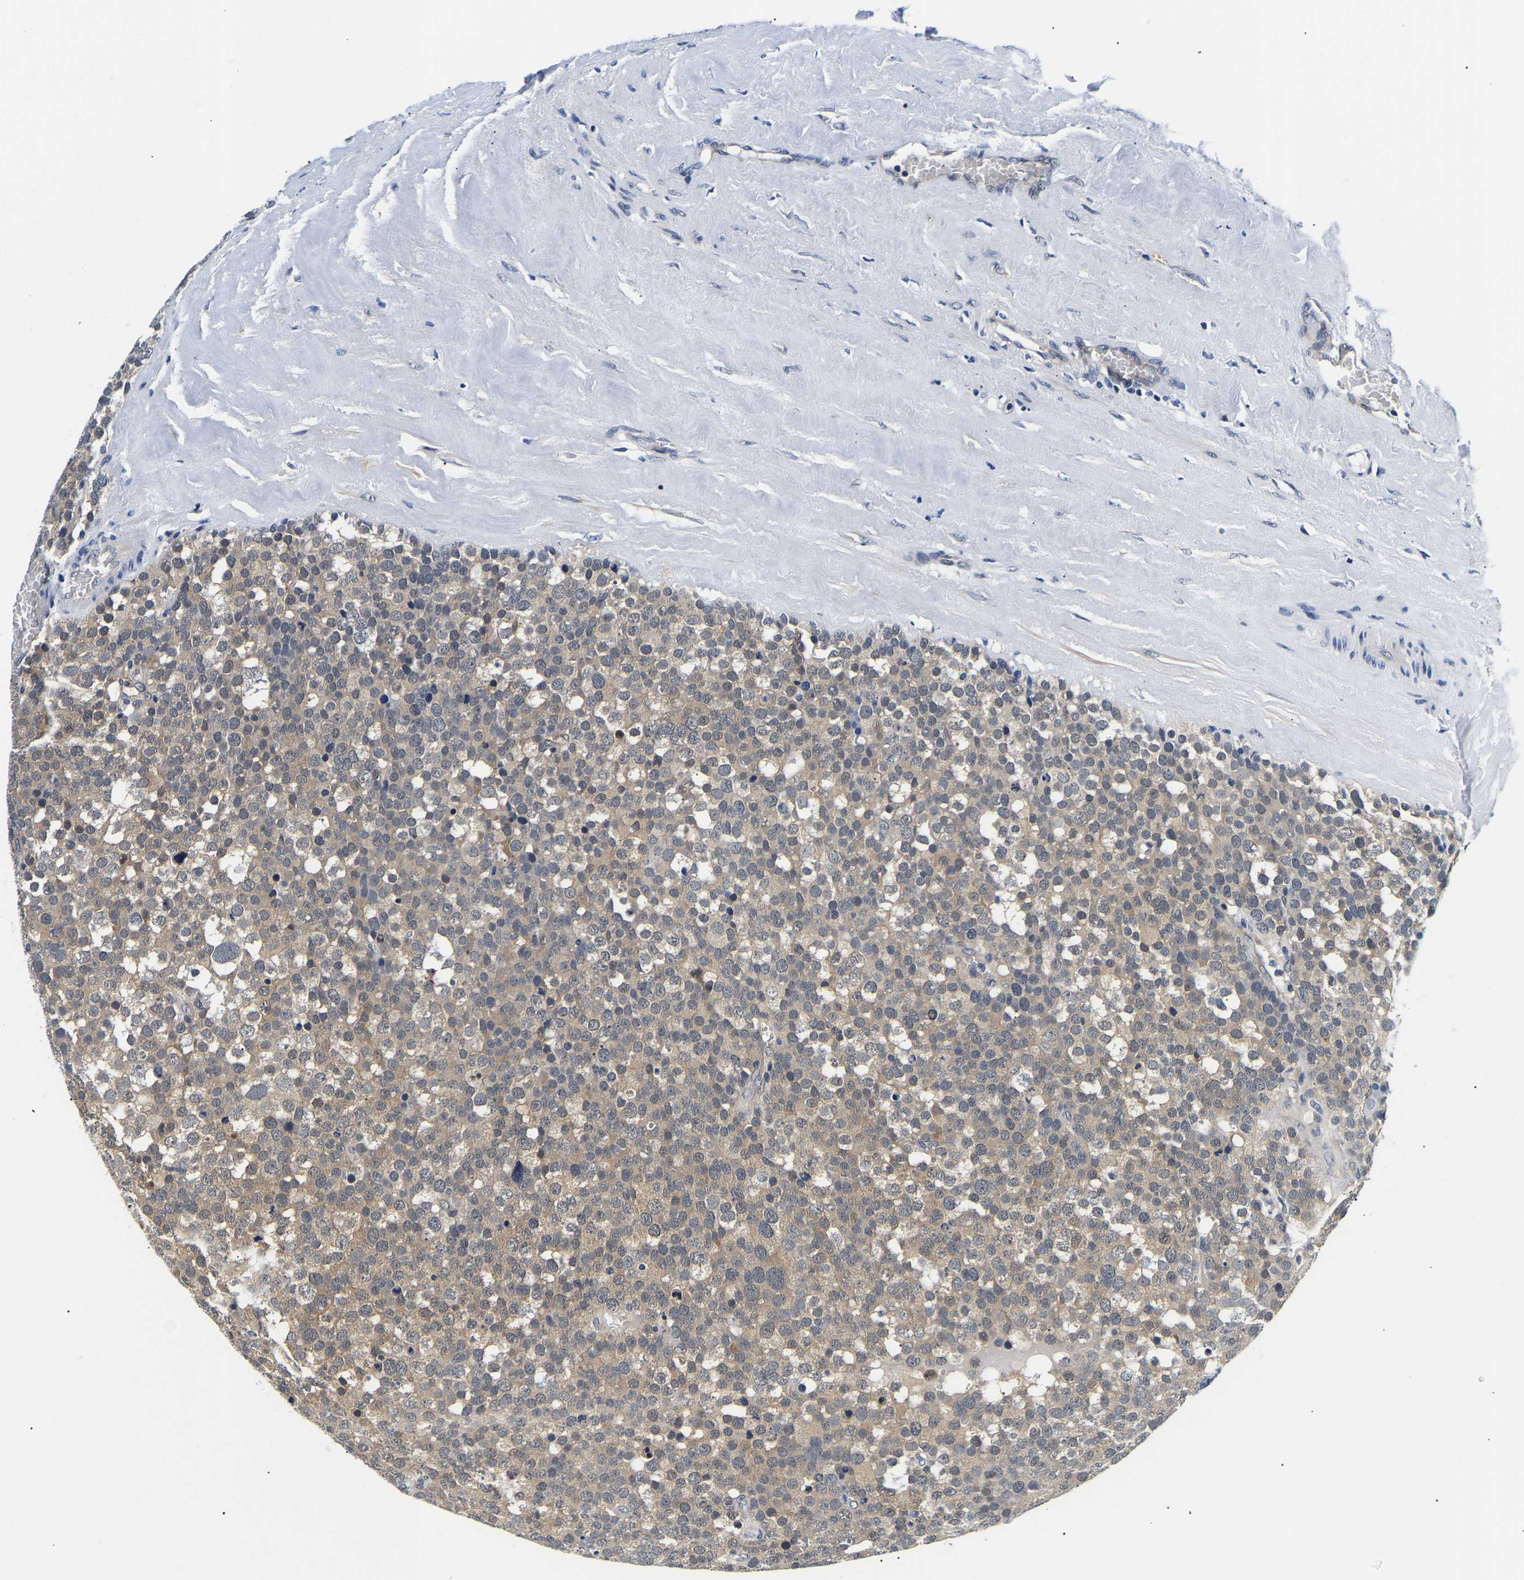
{"staining": {"intensity": "weak", "quantity": ">75%", "location": "cytoplasmic/membranous"}, "tissue": "testis cancer", "cell_type": "Tumor cells", "image_type": "cancer", "snomed": [{"axis": "morphology", "description": "Normal tissue, NOS"}, {"axis": "morphology", "description": "Seminoma, NOS"}, {"axis": "topography", "description": "Testis"}], "caption": "The image reveals immunohistochemical staining of seminoma (testis). There is weak cytoplasmic/membranous positivity is appreciated in approximately >75% of tumor cells.", "gene": "UCHL3", "patient": {"sex": "male", "age": 71}}